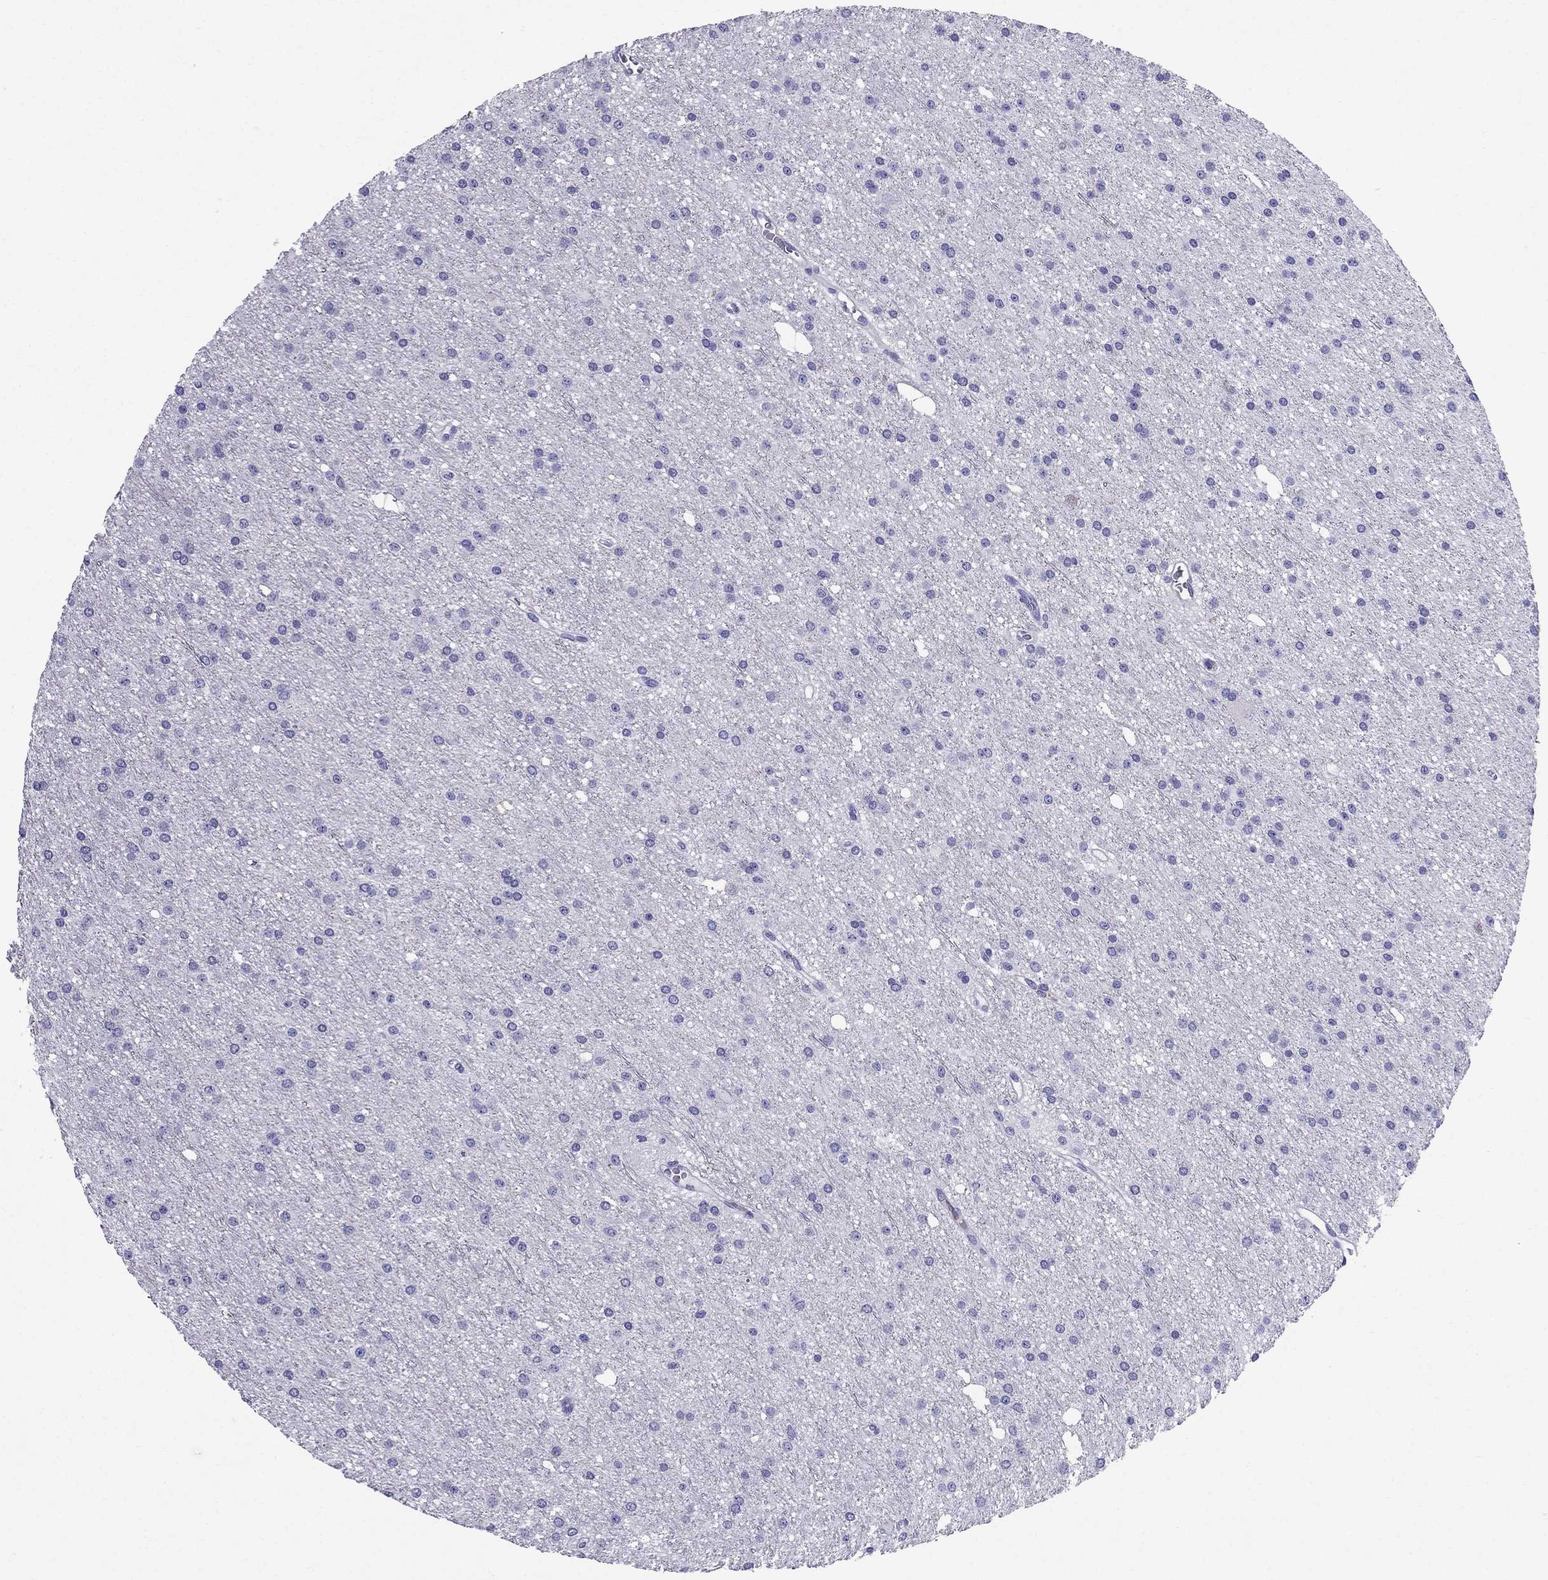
{"staining": {"intensity": "negative", "quantity": "none", "location": "none"}, "tissue": "glioma", "cell_type": "Tumor cells", "image_type": "cancer", "snomed": [{"axis": "morphology", "description": "Glioma, malignant, Low grade"}, {"axis": "topography", "description": "Brain"}], "caption": "Tumor cells are negative for brown protein staining in malignant low-grade glioma.", "gene": "GPR50", "patient": {"sex": "male", "age": 27}}